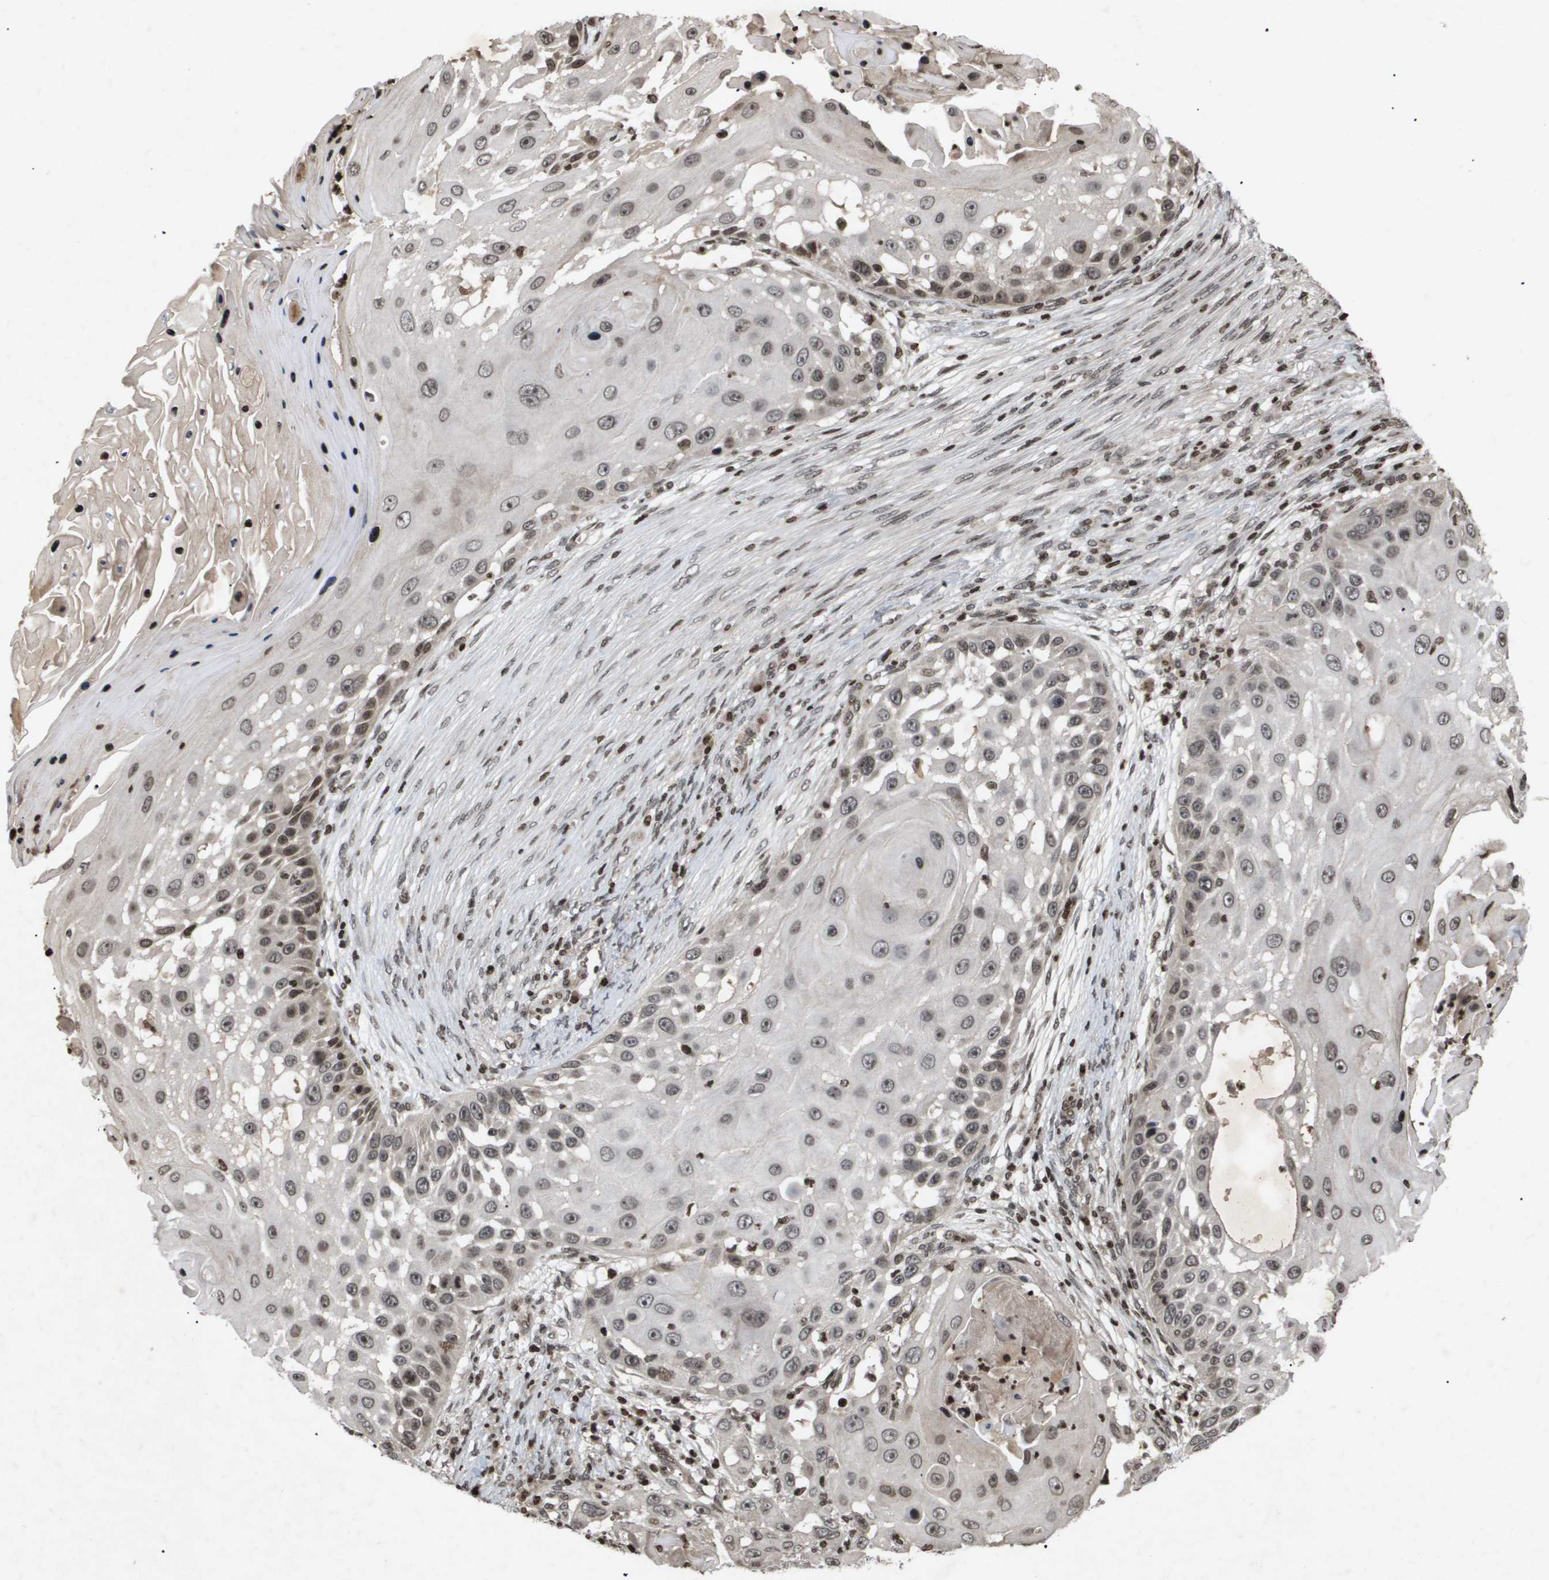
{"staining": {"intensity": "negative", "quantity": "none", "location": "none"}, "tissue": "skin cancer", "cell_type": "Tumor cells", "image_type": "cancer", "snomed": [{"axis": "morphology", "description": "Squamous cell carcinoma, NOS"}, {"axis": "topography", "description": "Skin"}], "caption": "Immunohistochemical staining of skin squamous cell carcinoma demonstrates no significant staining in tumor cells.", "gene": "HSPA6", "patient": {"sex": "female", "age": 44}}